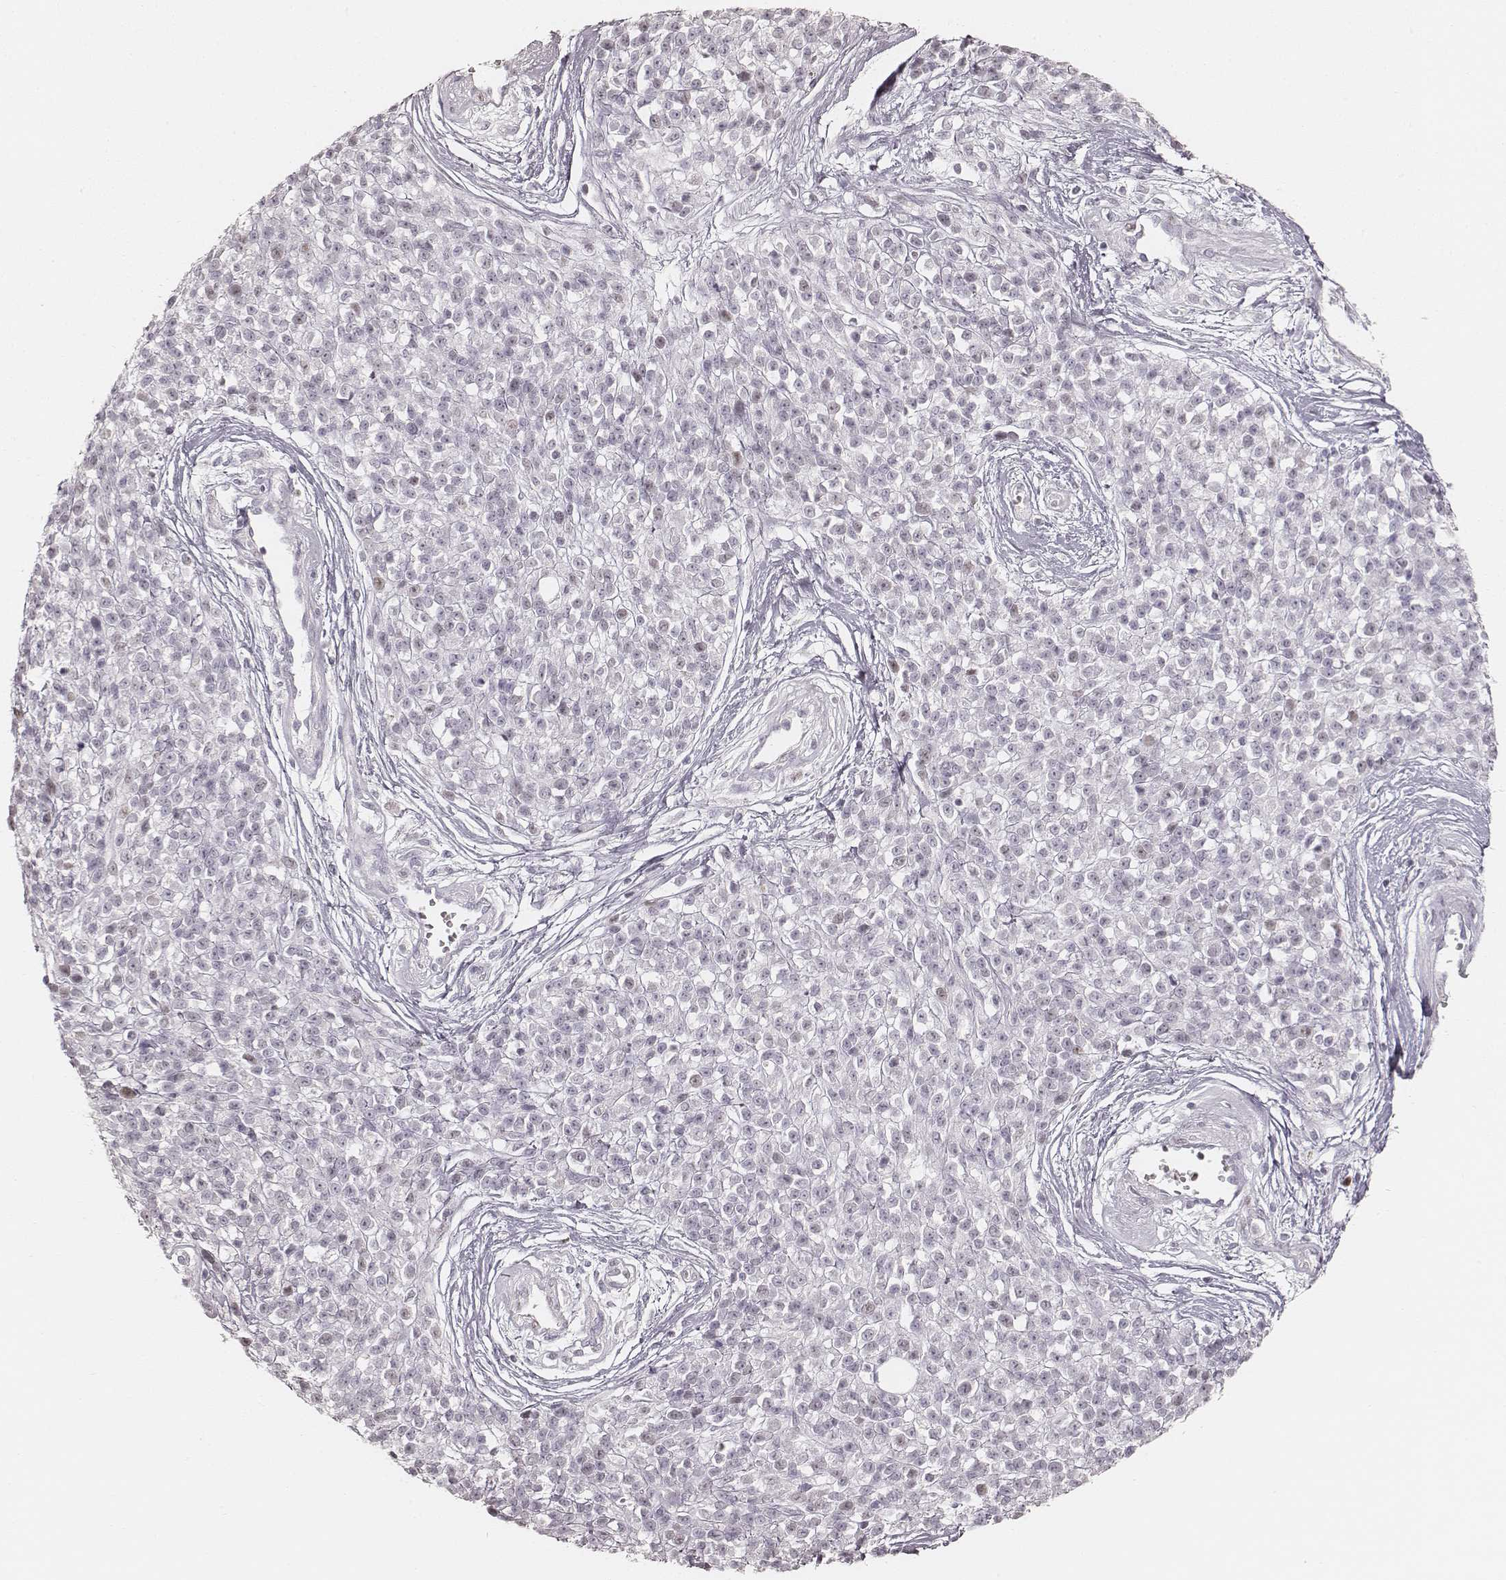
{"staining": {"intensity": "negative", "quantity": "none", "location": "none"}, "tissue": "melanoma", "cell_type": "Tumor cells", "image_type": "cancer", "snomed": [{"axis": "morphology", "description": "Malignant melanoma, NOS"}, {"axis": "topography", "description": "Skin"}, {"axis": "topography", "description": "Skin of trunk"}], "caption": "There is no significant staining in tumor cells of malignant melanoma.", "gene": "TEX37", "patient": {"sex": "male", "age": 74}}